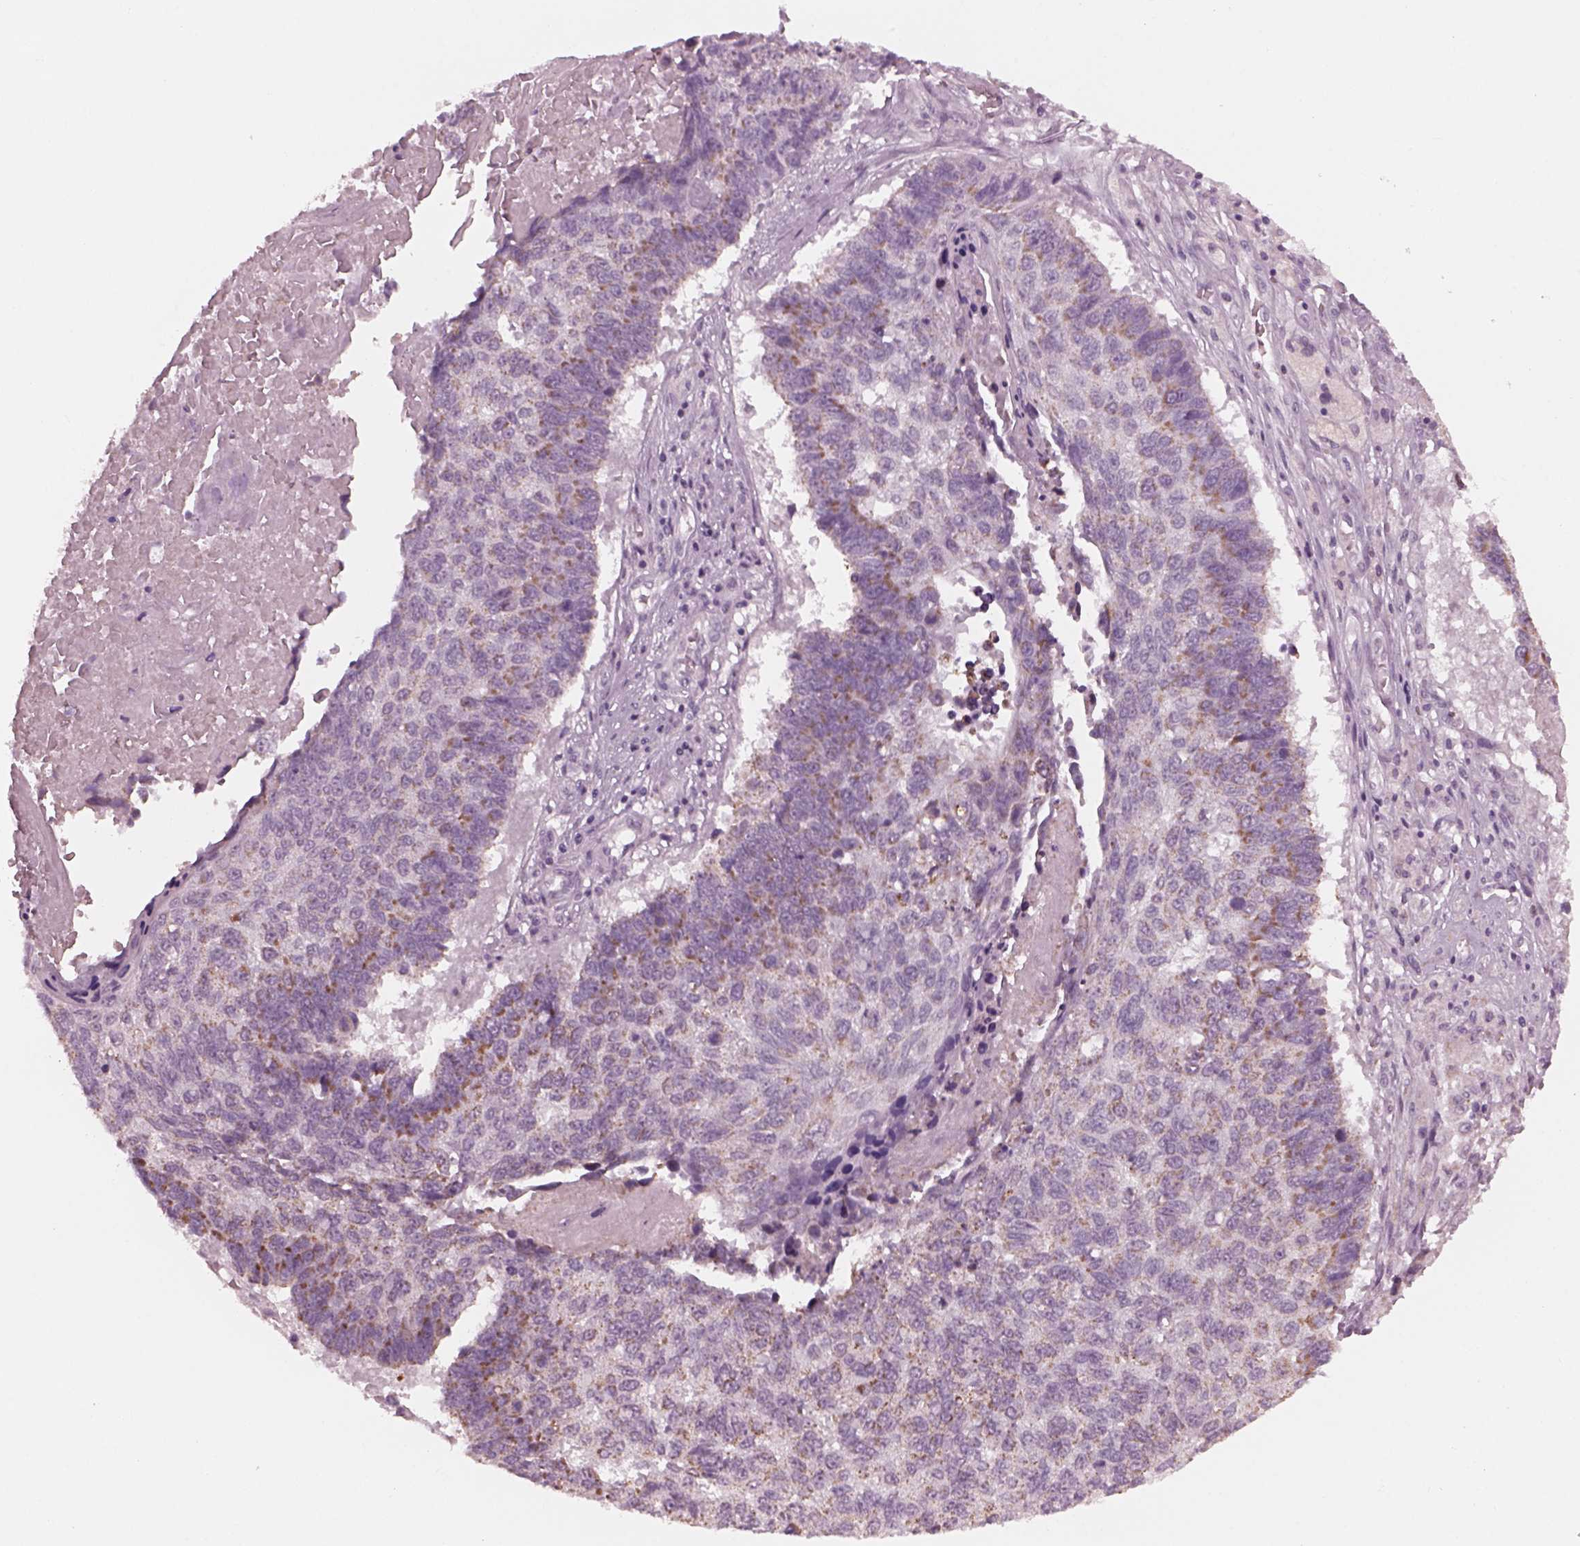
{"staining": {"intensity": "moderate", "quantity": "<25%", "location": "cytoplasmic/membranous"}, "tissue": "lung cancer", "cell_type": "Tumor cells", "image_type": "cancer", "snomed": [{"axis": "morphology", "description": "Squamous cell carcinoma, NOS"}, {"axis": "topography", "description": "Lung"}], "caption": "Lung cancer stained with a brown dye demonstrates moderate cytoplasmic/membranous positive staining in approximately <25% of tumor cells.", "gene": "CELSR3", "patient": {"sex": "male", "age": 73}}